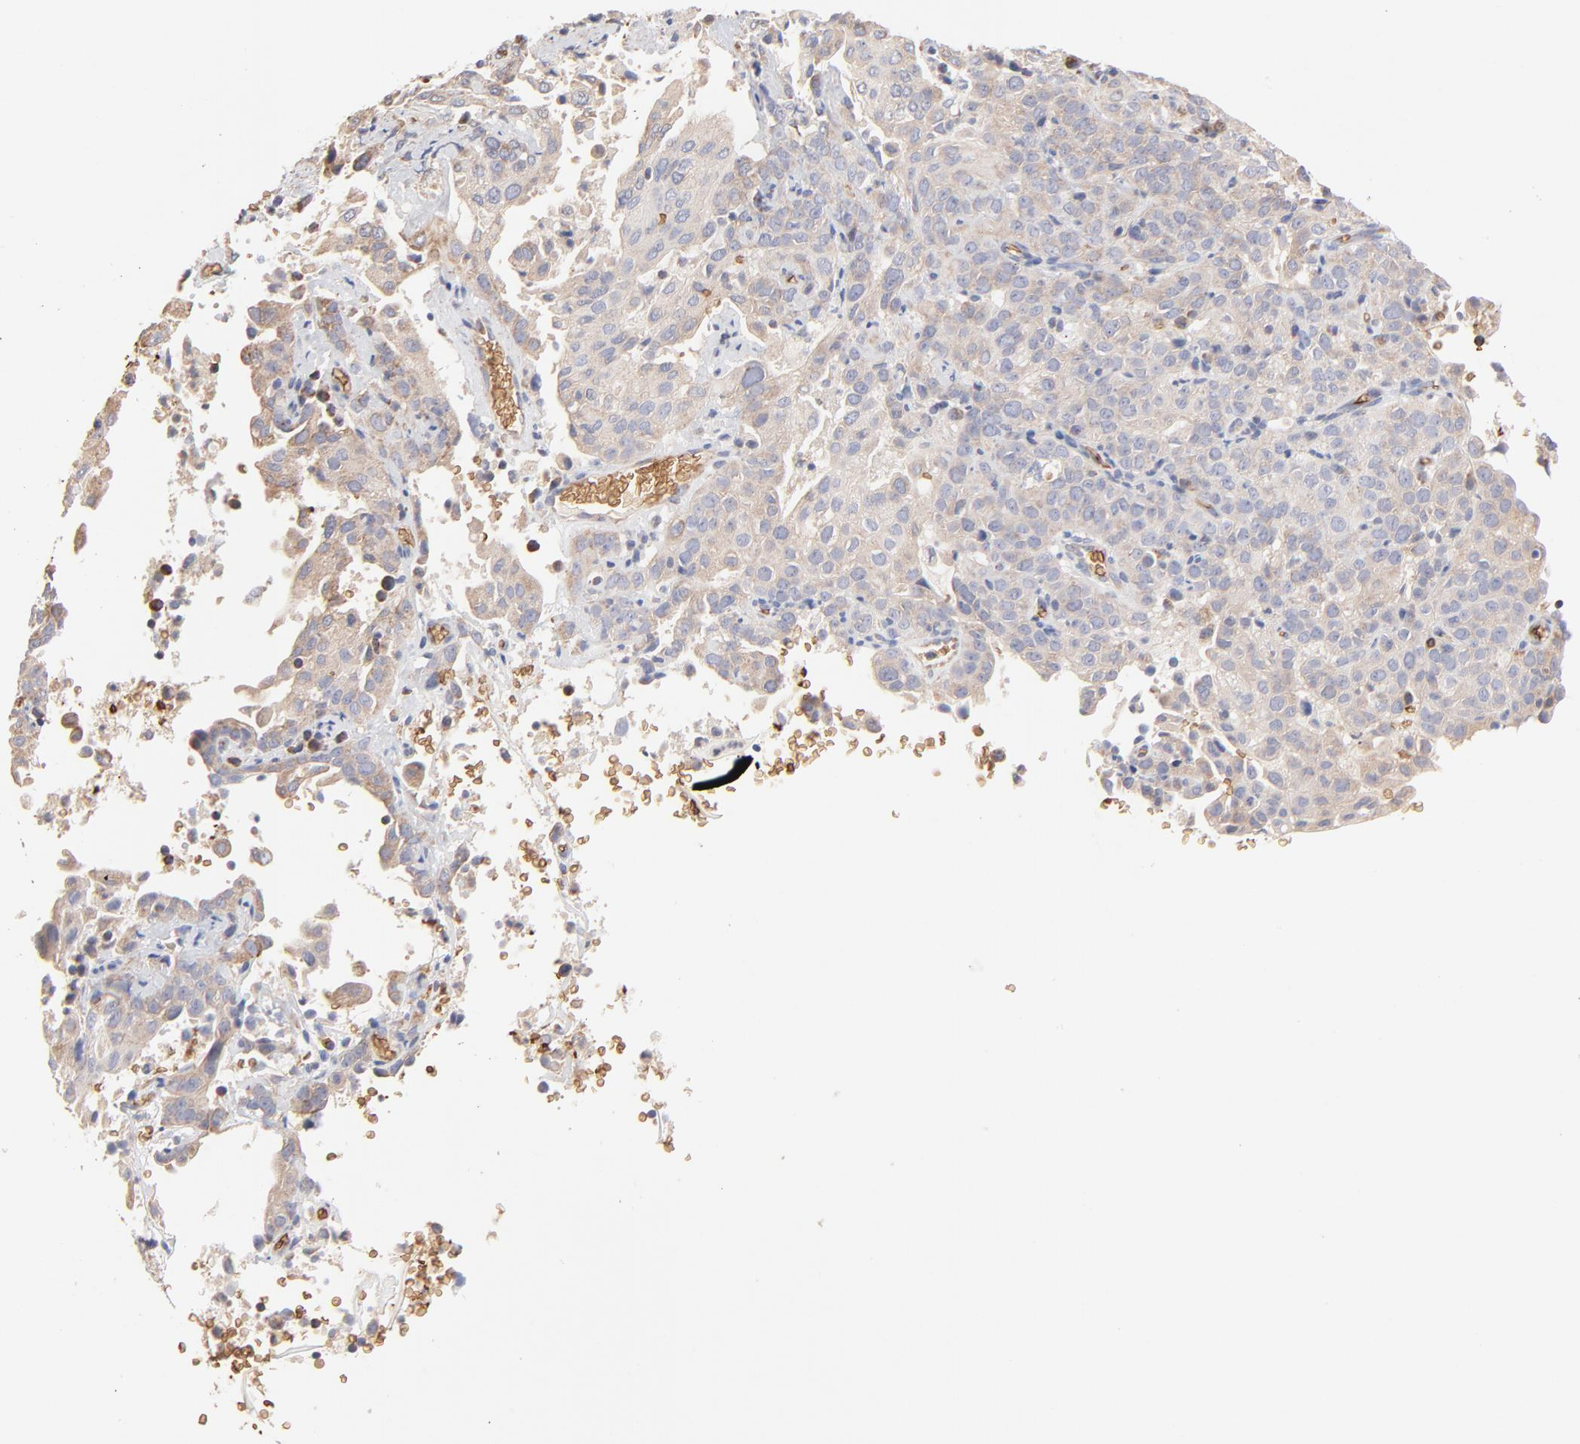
{"staining": {"intensity": "weak", "quantity": "<25%", "location": "cytoplasmic/membranous"}, "tissue": "cervical cancer", "cell_type": "Tumor cells", "image_type": "cancer", "snomed": [{"axis": "morphology", "description": "Squamous cell carcinoma, NOS"}, {"axis": "topography", "description": "Cervix"}], "caption": "An IHC micrograph of cervical cancer (squamous cell carcinoma) is shown. There is no staining in tumor cells of cervical cancer (squamous cell carcinoma). The staining is performed using DAB brown chromogen with nuclei counter-stained in using hematoxylin.", "gene": "SPTB", "patient": {"sex": "female", "age": 41}}